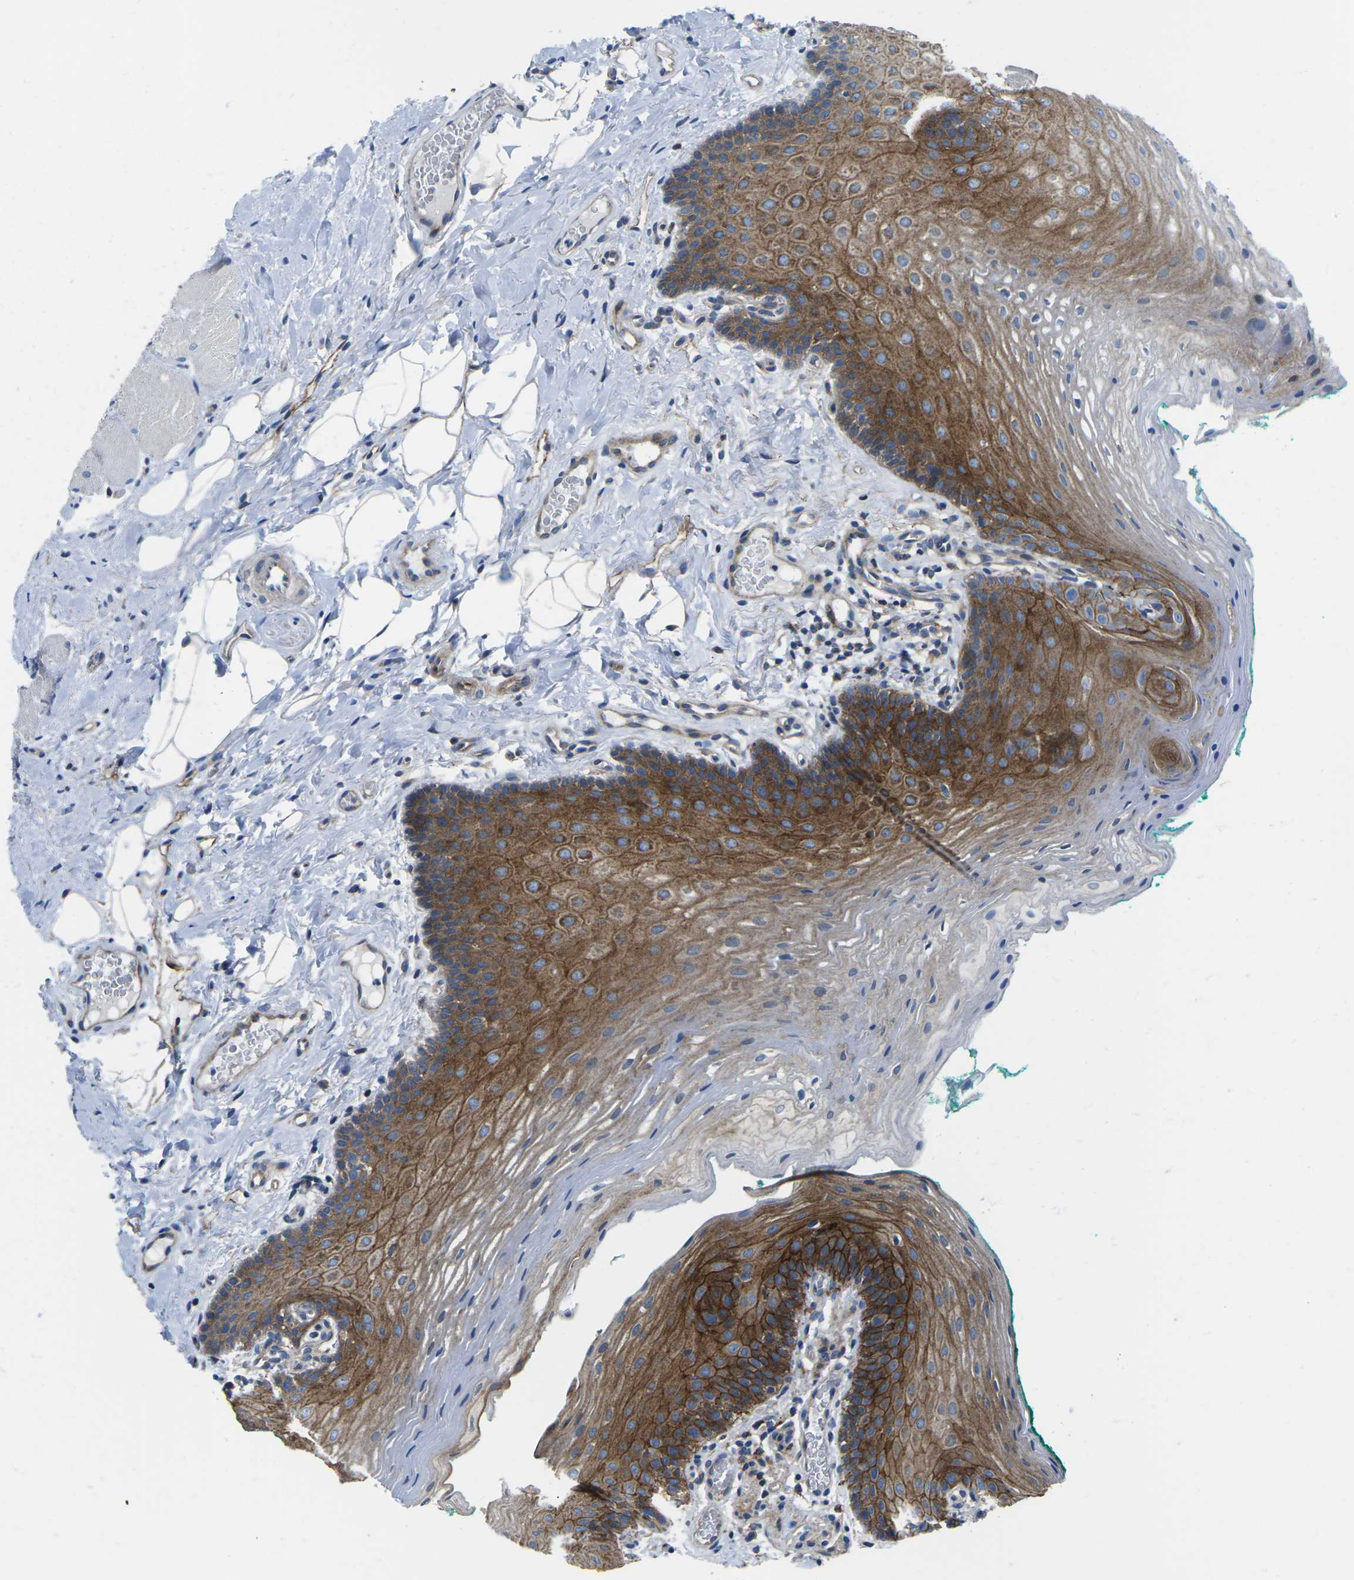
{"staining": {"intensity": "strong", "quantity": "25%-75%", "location": "cytoplasmic/membranous"}, "tissue": "oral mucosa", "cell_type": "Squamous epithelial cells", "image_type": "normal", "snomed": [{"axis": "morphology", "description": "Normal tissue, NOS"}, {"axis": "topography", "description": "Oral tissue"}], "caption": "Immunohistochemical staining of benign oral mucosa shows 25%-75% levels of strong cytoplasmic/membranous protein staining in approximately 25%-75% of squamous epithelial cells. The protein of interest is stained brown, and the nuclei are stained in blue (DAB IHC with brightfield microscopy, high magnification).", "gene": "DLG1", "patient": {"sex": "male", "age": 58}}